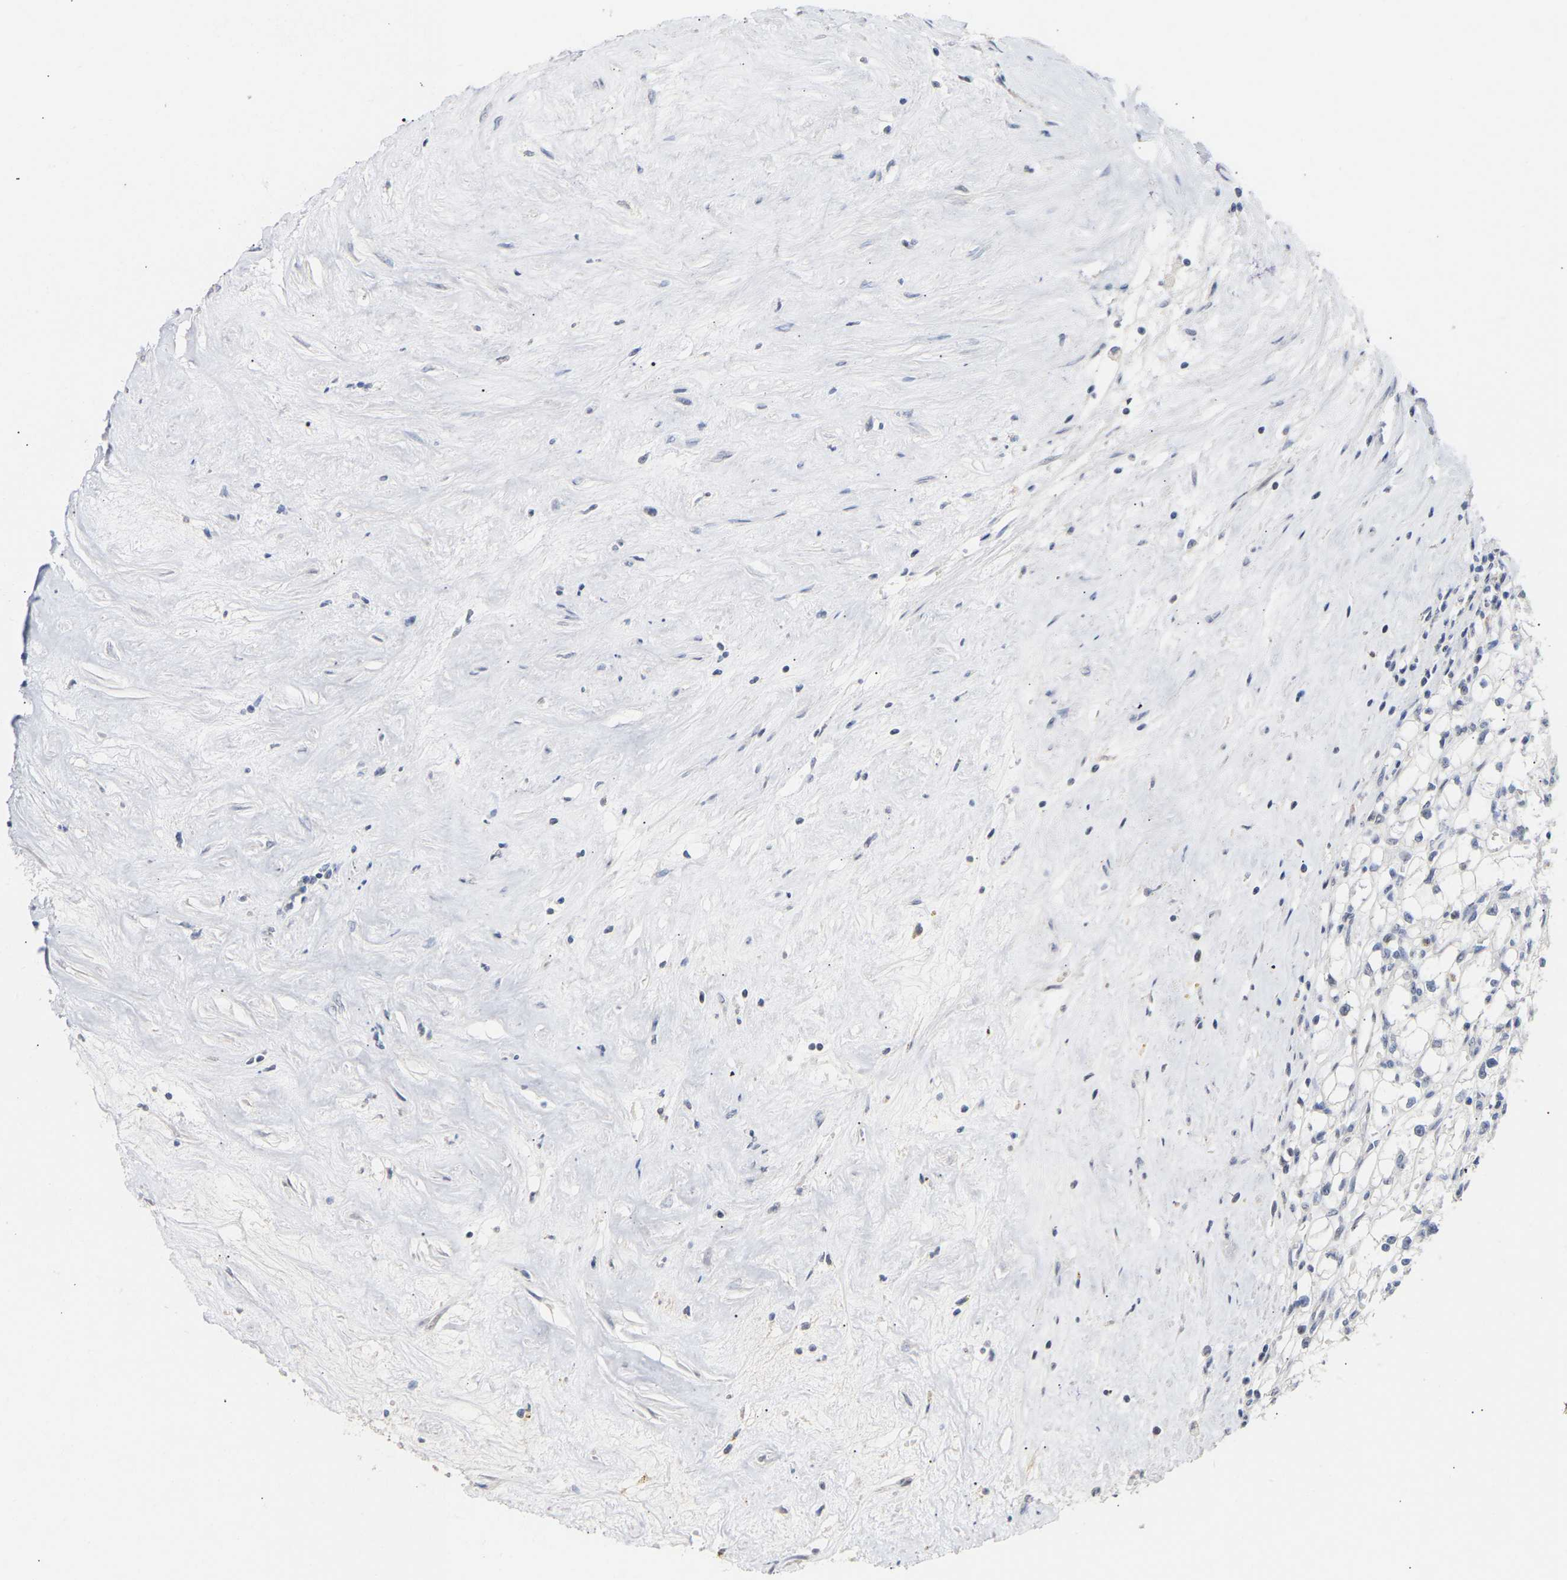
{"staining": {"intensity": "negative", "quantity": "none", "location": "none"}, "tissue": "renal cancer", "cell_type": "Tumor cells", "image_type": "cancer", "snomed": [{"axis": "morphology", "description": "Adenocarcinoma, NOS"}, {"axis": "topography", "description": "Kidney"}], "caption": "Human renal adenocarcinoma stained for a protein using immunohistochemistry (IHC) reveals no staining in tumor cells.", "gene": "AMPH", "patient": {"sex": "male", "age": 56}}